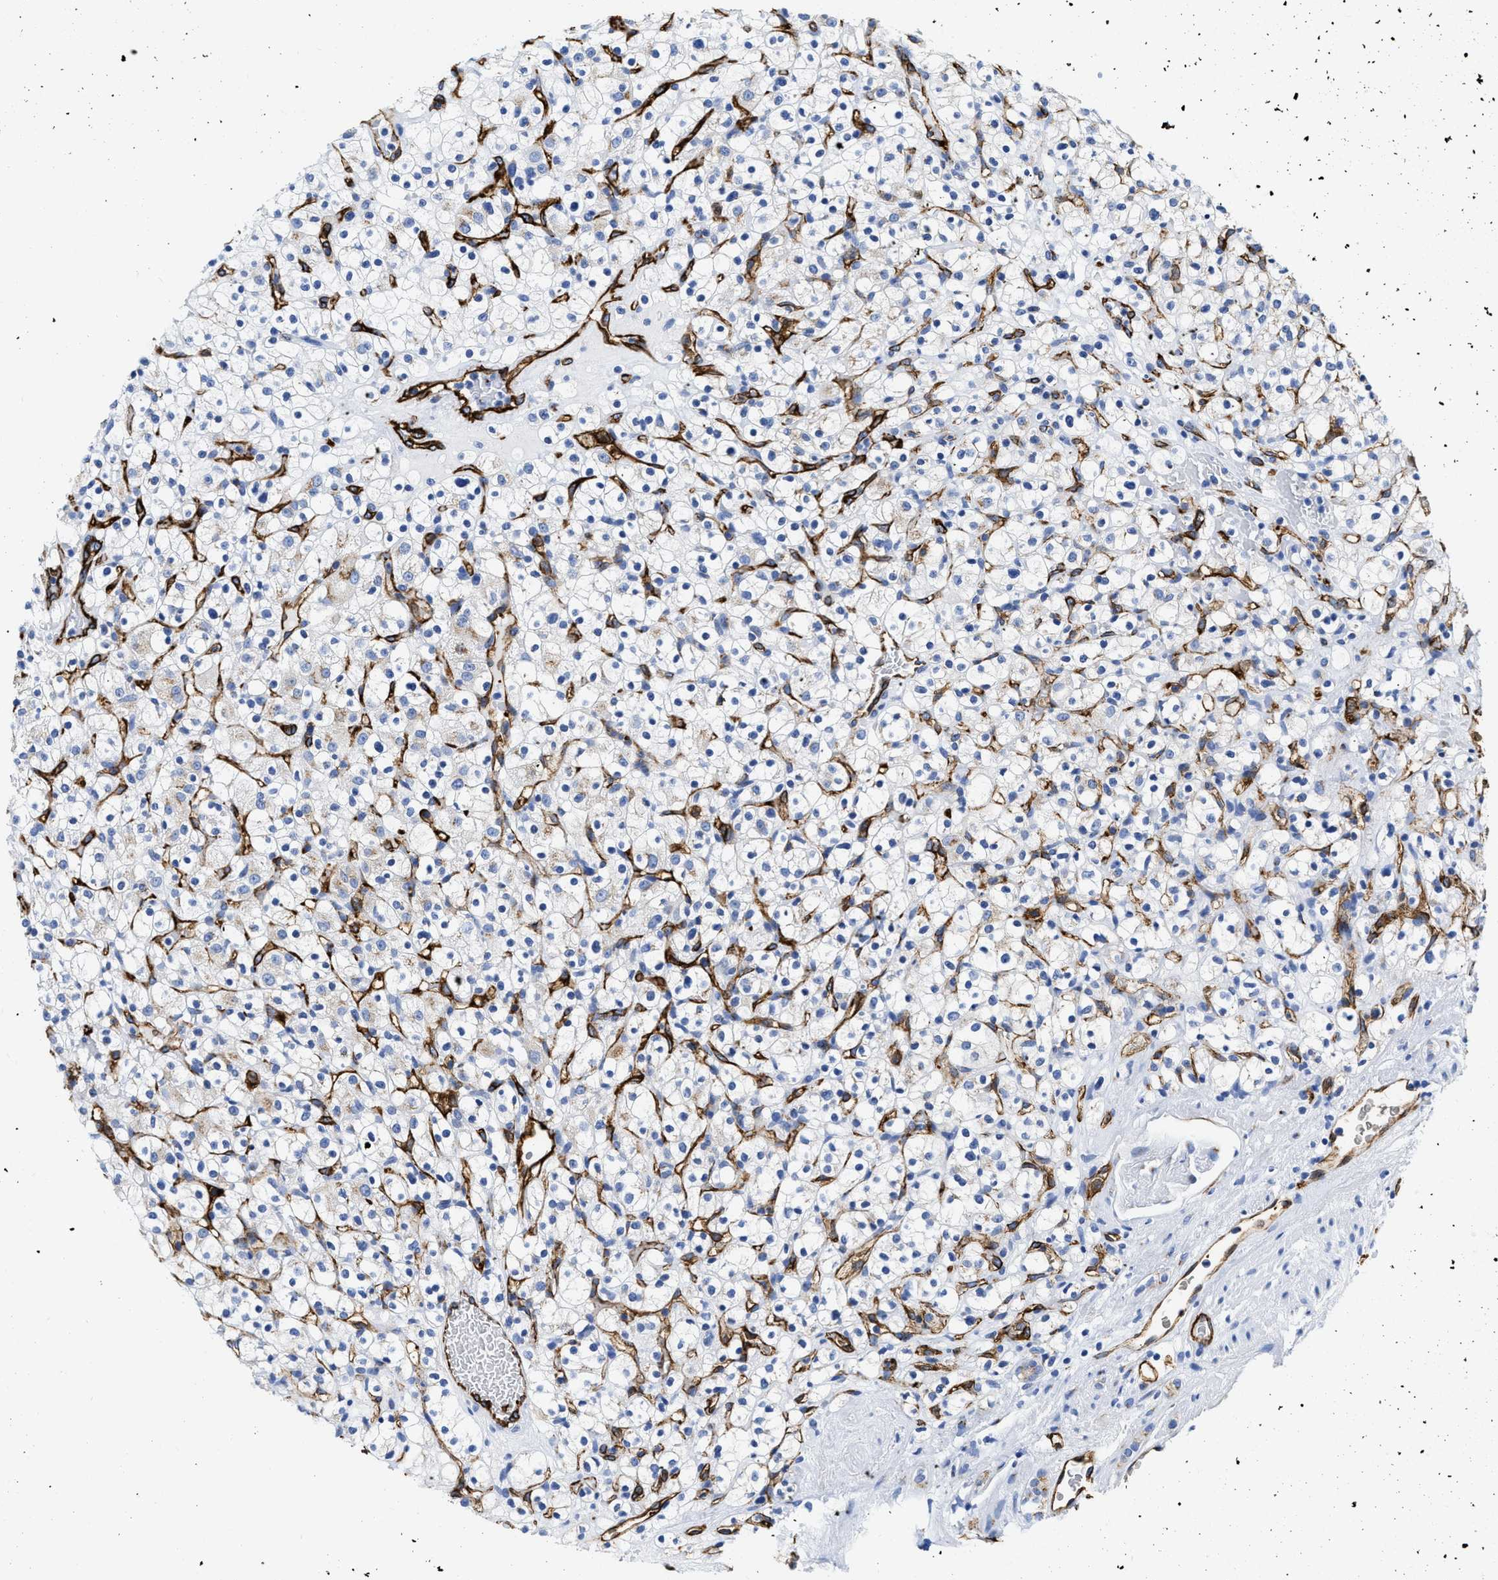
{"staining": {"intensity": "negative", "quantity": "none", "location": "none"}, "tissue": "renal cancer", "cell_type": "Tumor cells", "image_type": "cancer", "snomed": [{"axis": "morphology", "description": "Normal tissue, NOS"}, {"axis": "morphology", "description": "Adenocarcinoma, NOS"}, {"axis": "topography", "description": "Kidney"}], "caption": "Immunohistochemical staining of renal adenocarcinoma demonstrates no significant staining in tumor cells.", "gene": "TVP23B", "patient": {"sex": "female", "age": 72}}